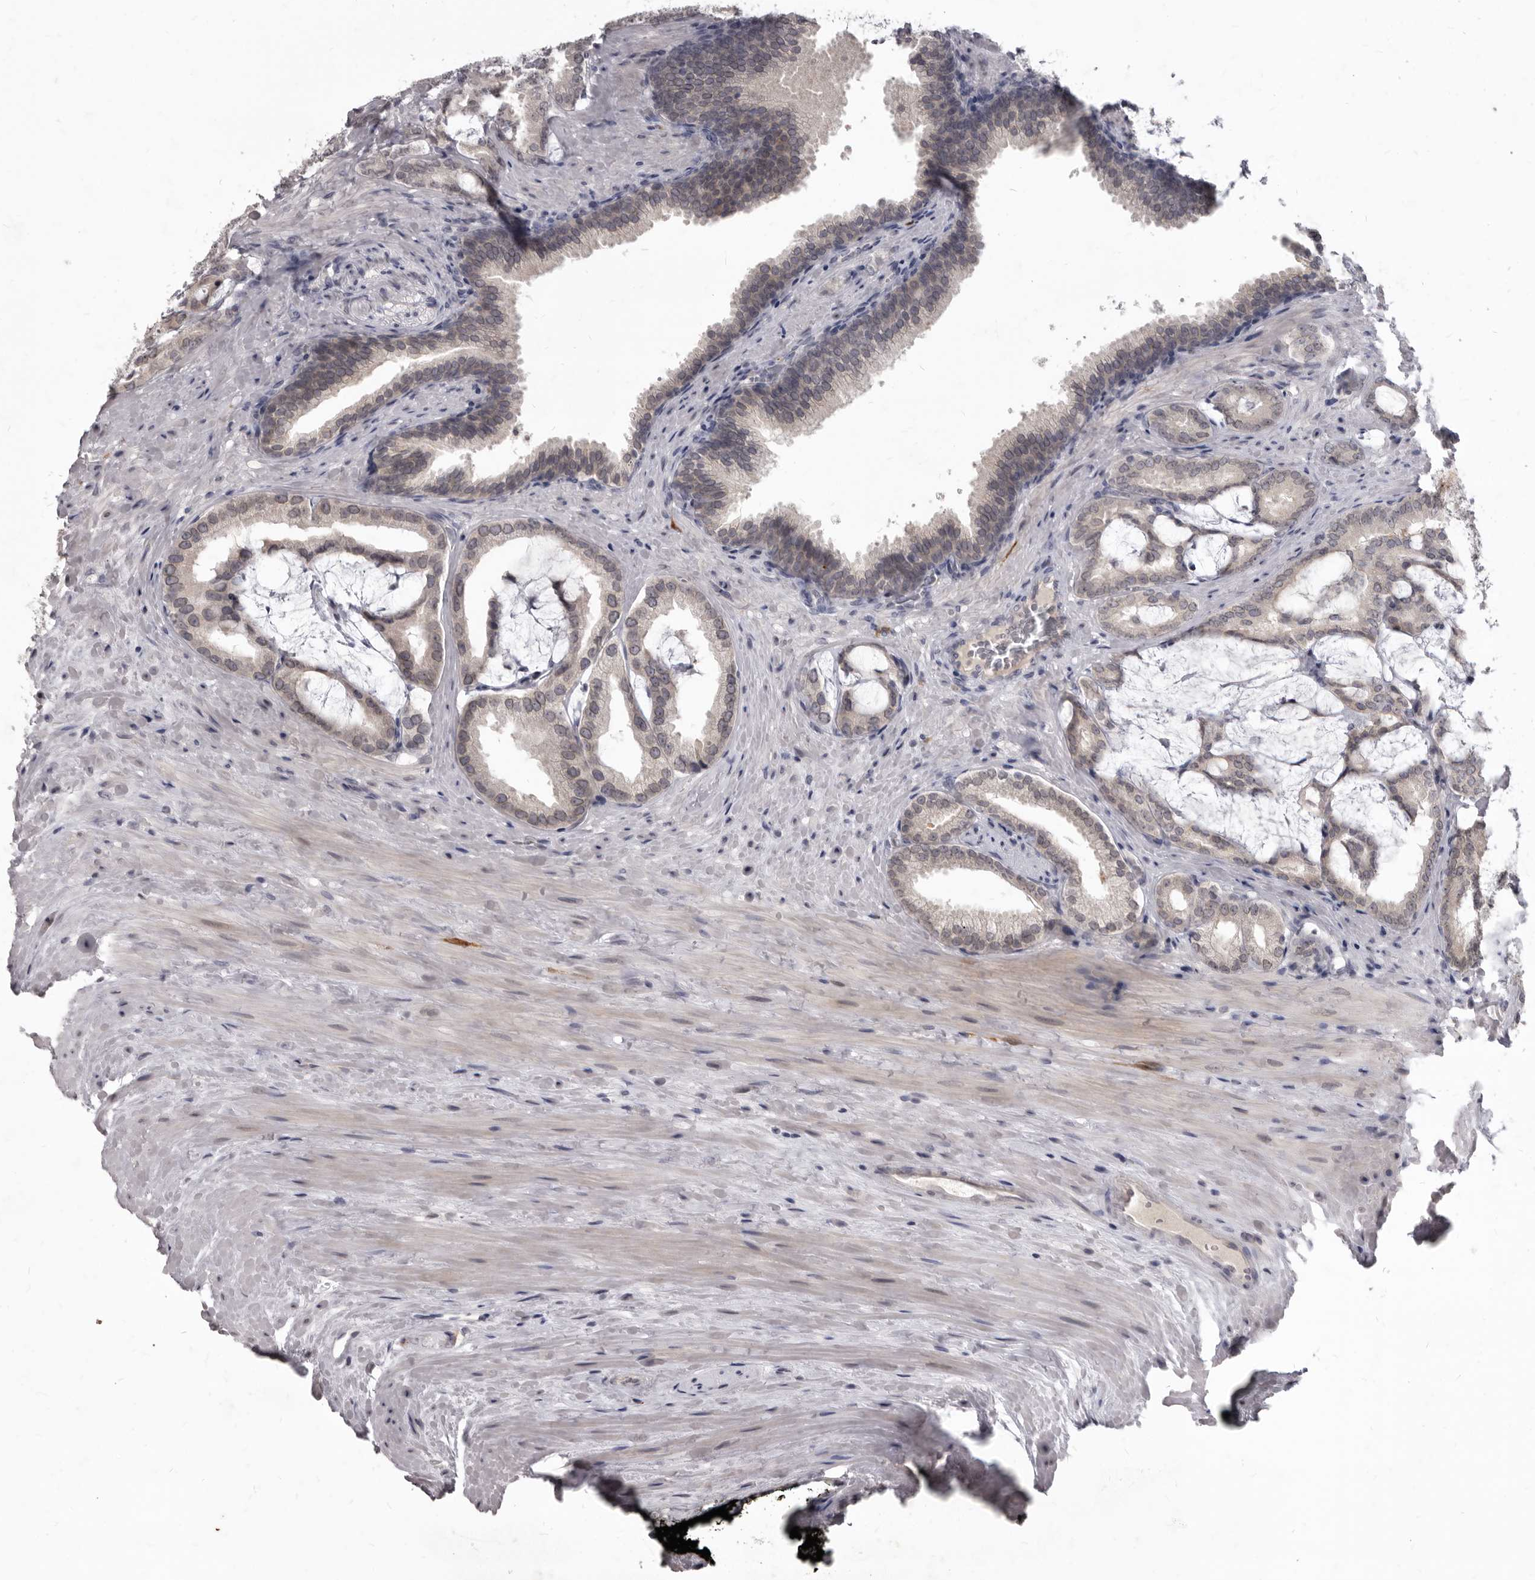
{"staining": {"intensity": "weak", "quantity": "<25%", "location": "cytoplasmic/membranous,nuclear"}, "tissue": "prostate cancer", "cell_type": "Tumor cells", "image_type": "cancer", "snomed": [{"axis": "morphology", "description": "Adenocarcinoma, Low grade"}, {"axis": "topography", "description": "Prostate"}], "caption": "Micrograph shows no protein positivity in tumor cells of prostate cancer (adenocarcinoma (low-grade)) tissue.", "gene": "SULT1E1", "patient": {"sex": "male", "age": 71}}